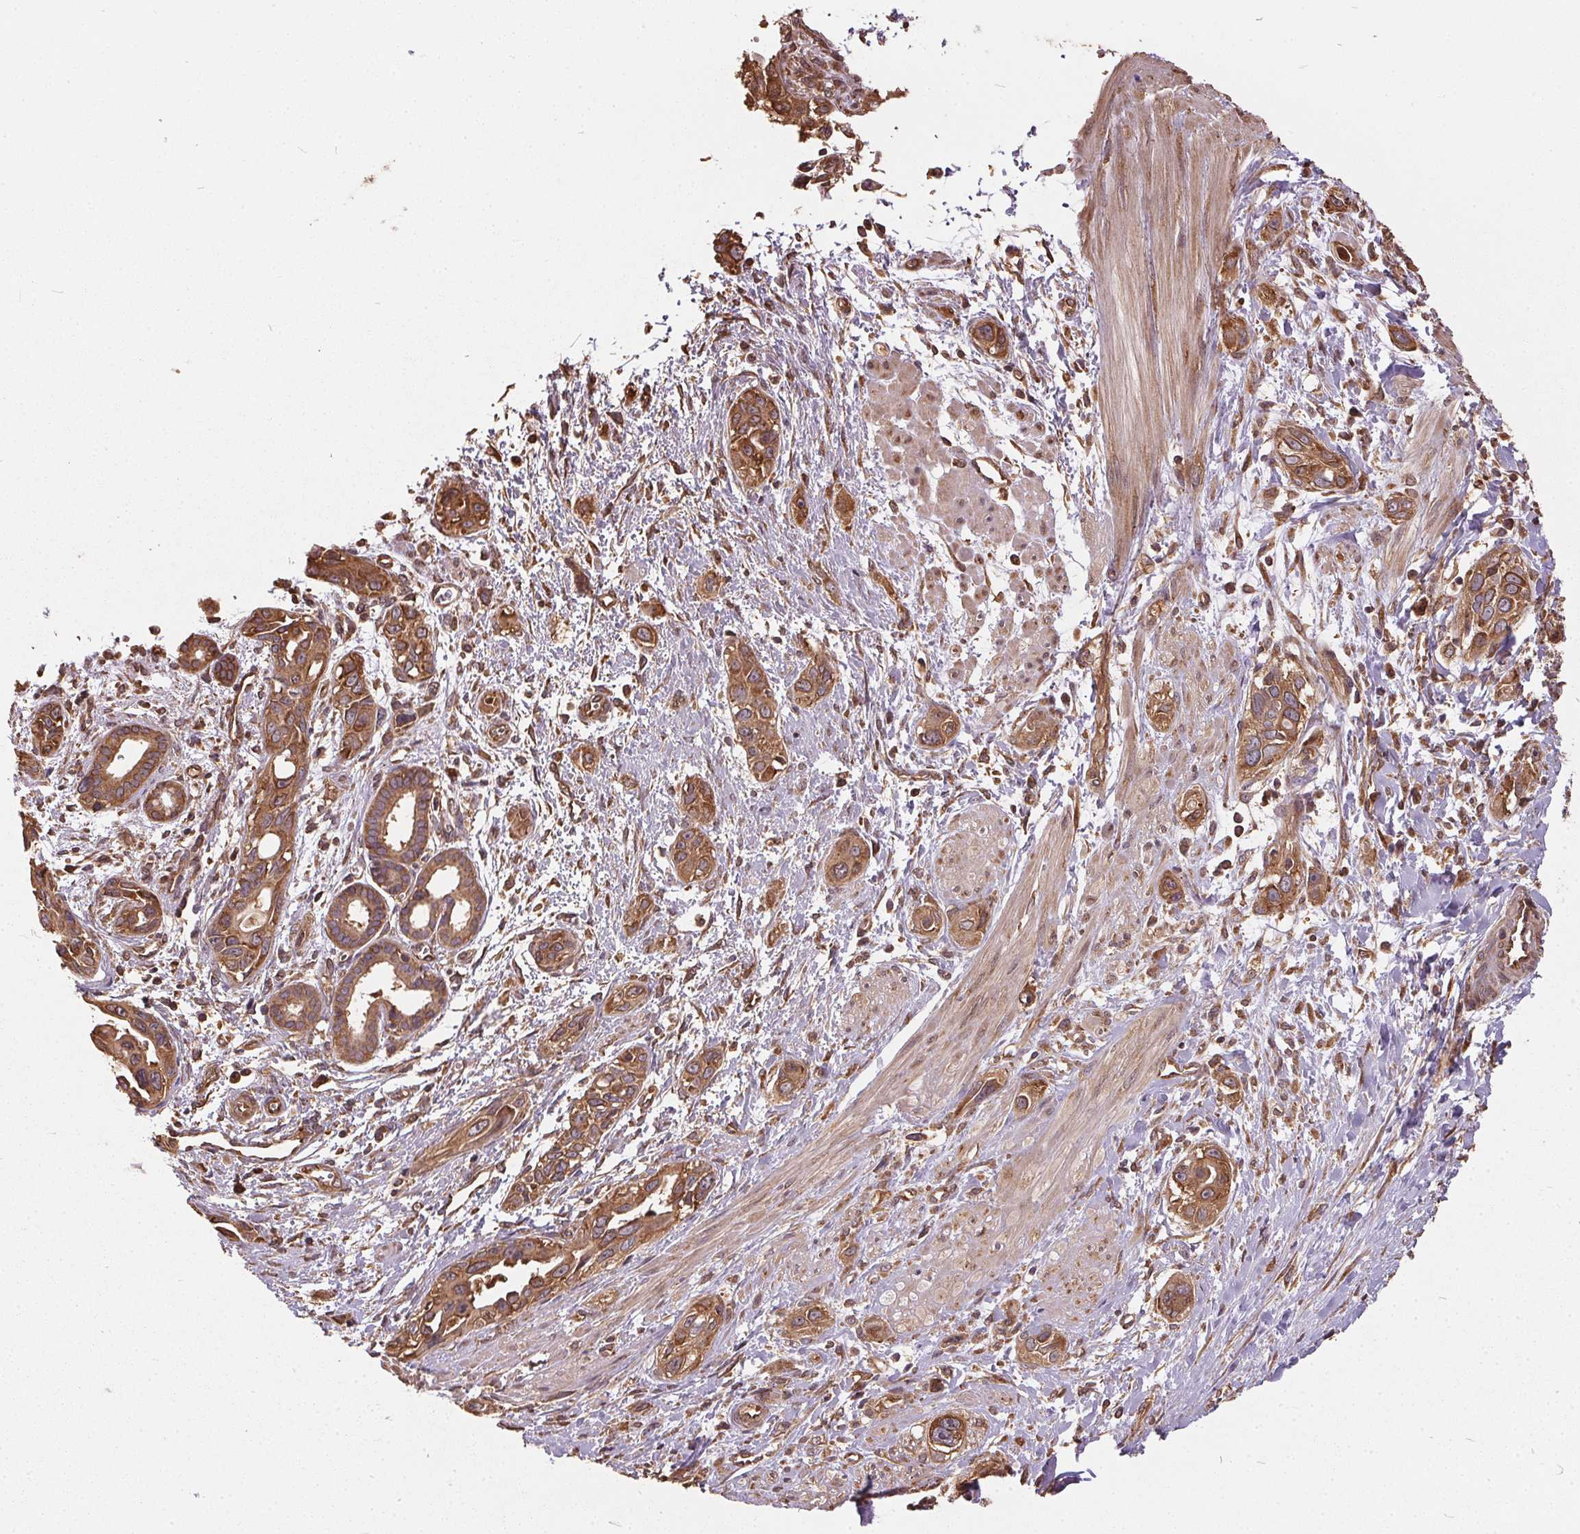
{"staining": {"intensity": "strong", "quantity": ">75%", "location": "cytoplasmic/membranous"}, "tissue": "pancreatic cancer", "cell_type": "Tumor cells", "image_type": "cancer", "snomed": [{"axis": "morphology", "description": "Adenocarcinoma, NOS"}, {"axis": "topography", "description": "Pancreas"}], "caption": "This image demonstrates IHC staining of human adenocarcinoma (pancreatic), with high strong cytoplasmic/membranous positivity in approximately >75% of tumor cells.", "gene": "EIF2S1", "patient": {"sex": "female", "age": 55}}